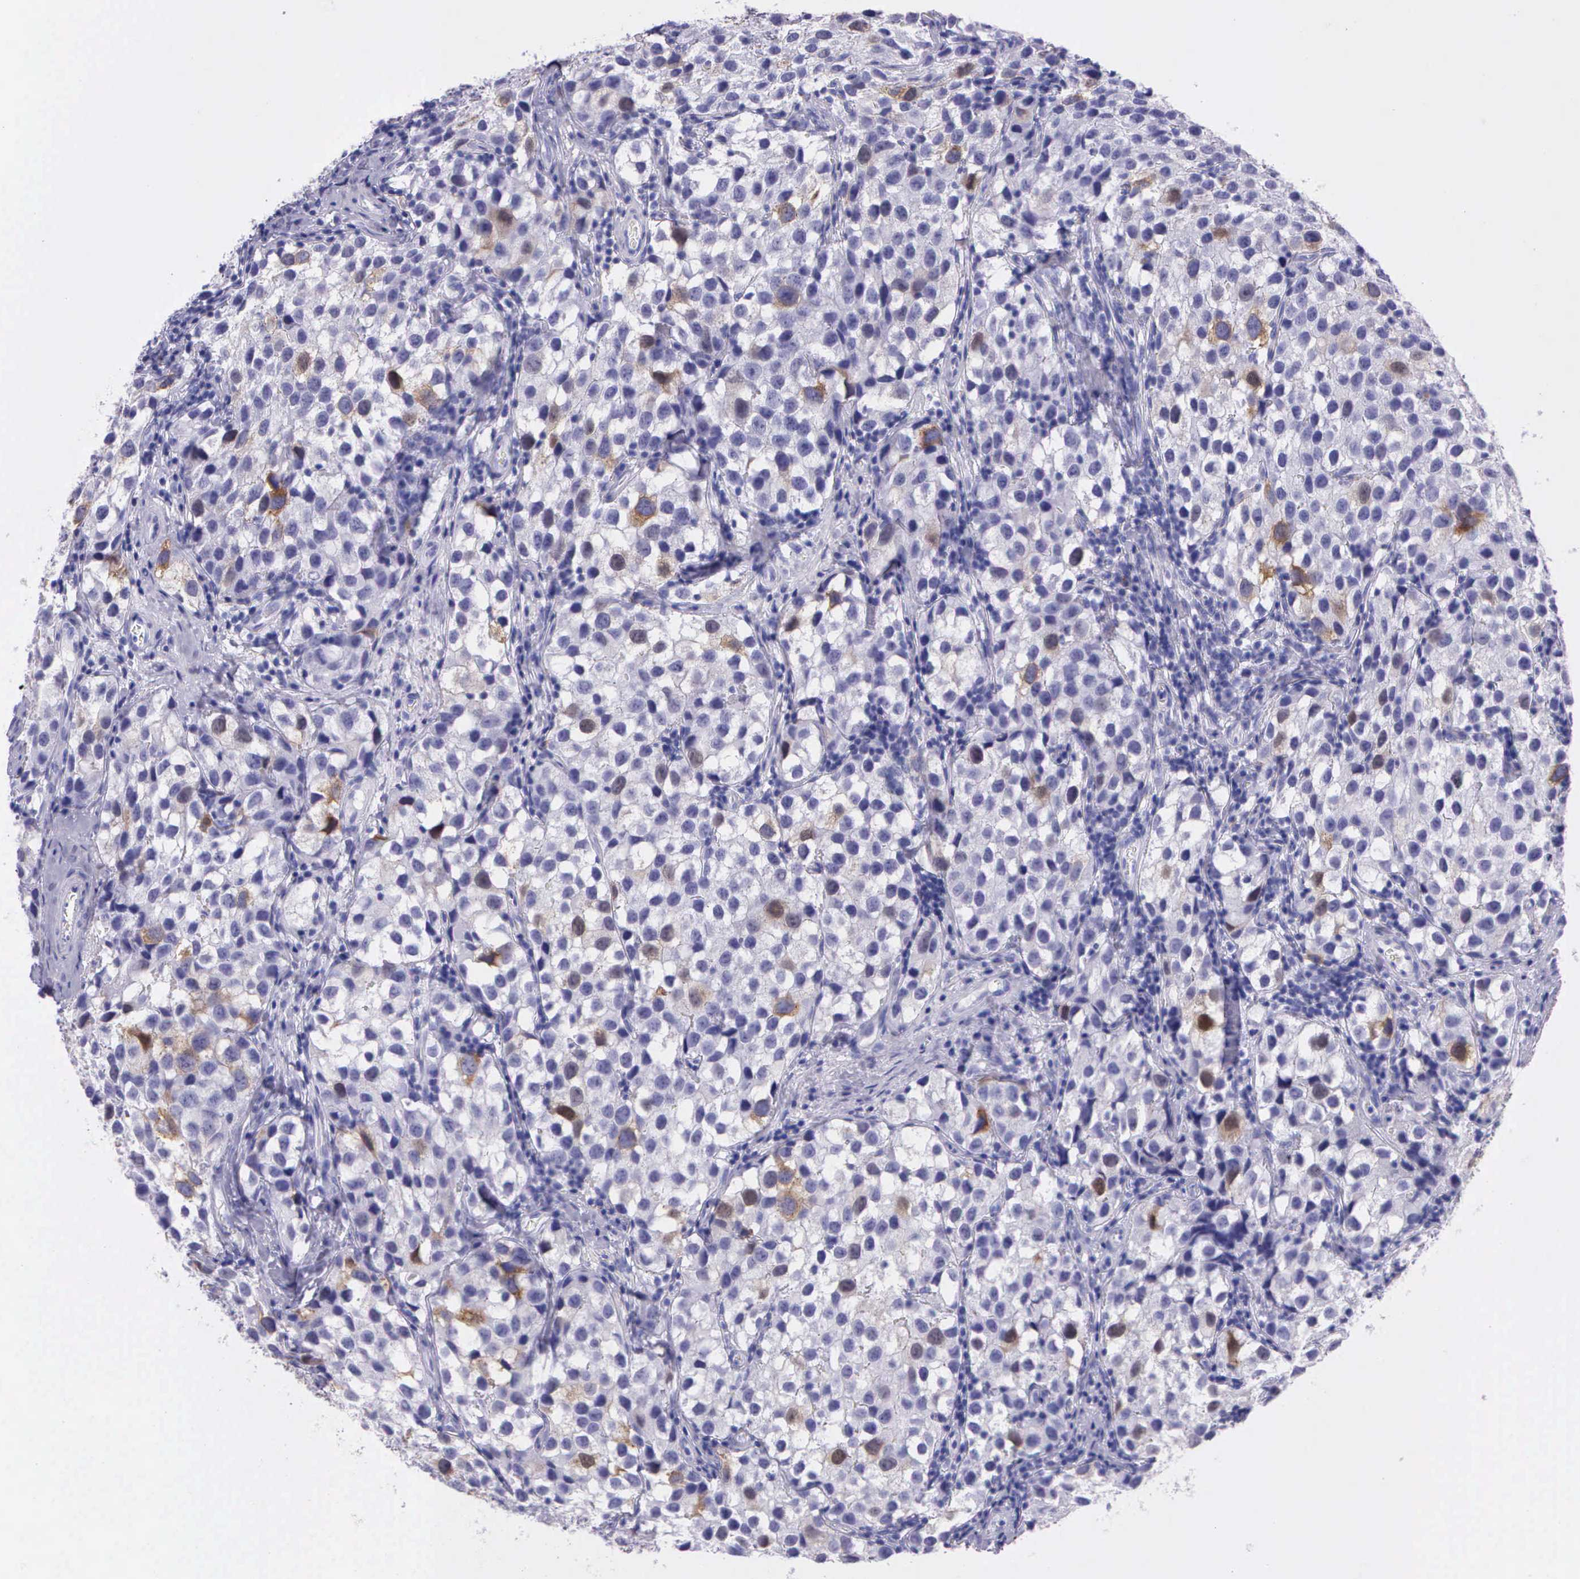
{"staining": {"intensity": "moderate", "quantity": "<25%", "location": "cytoplasmic/membranous,nuclear"}, "tissue": "testis cancer", "cell_type": "Tumor cells", "image_type": "cancer", "snomed": [{"axis": "morphology", "description": "Seminoma, NOS"}, {"axis": "topography", "description": "Testis"}], "caption": "Immunohistochemical staining of testis seminoma shows low levels of moderate cytoplasmic/membranous and nuclear protein staining in about <25% of tumor cells.", "gene": "CCNB1", "patient": {"sex": "male", "age": 39}}